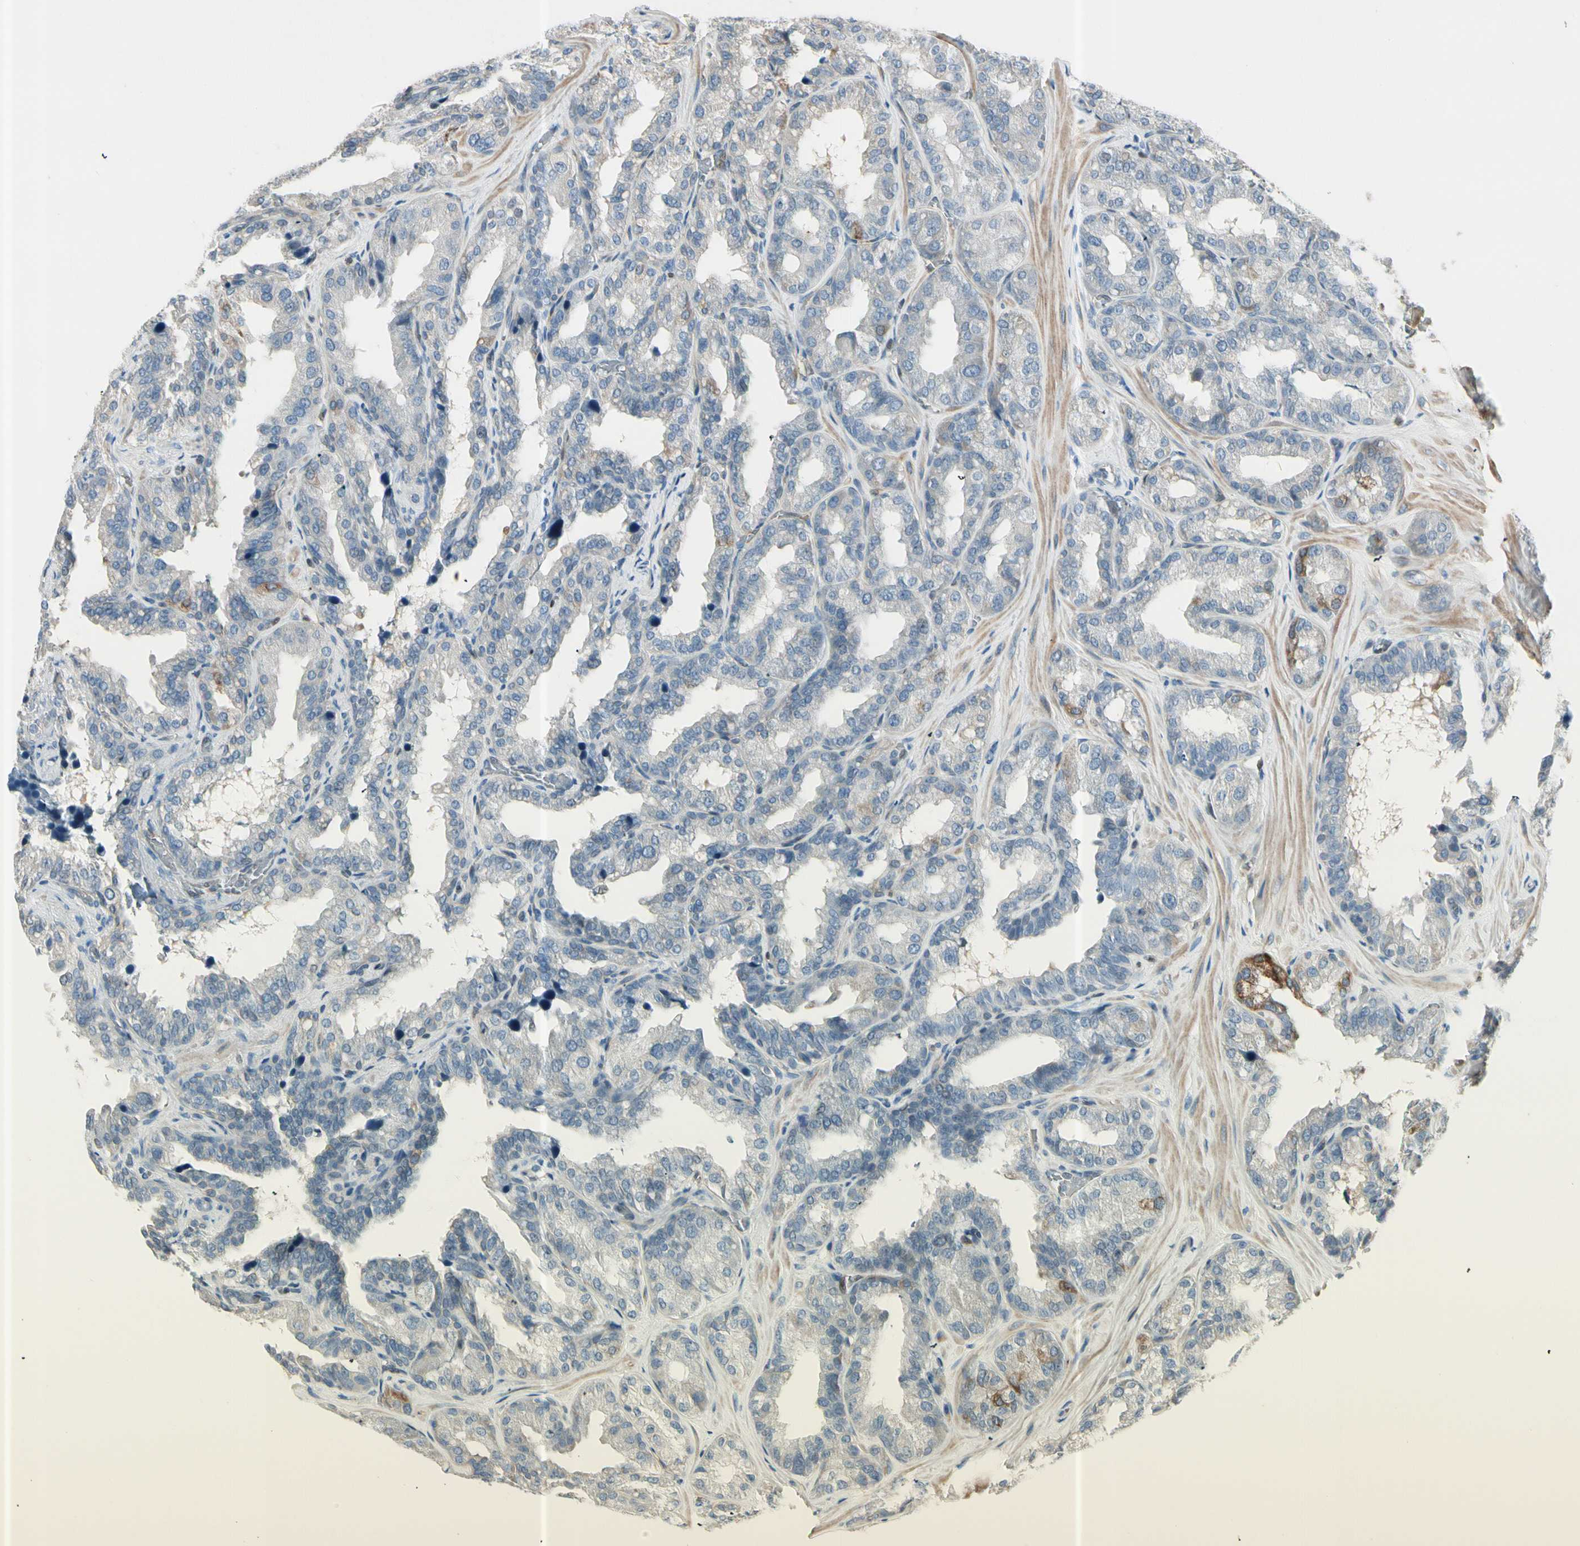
{"staining": {"intensity": "negative", "quantity": "none", "location": "none"}, "tissue": "seminal vesicle", "cell_type": "Glandular cells", "image_type": "normal", "snomed": [{"axis": "morphology", "description": "Normal tissue, NOS"}, {"axis": "topography", "description": "Prostate"}, {"axis": "topography", "description": "Seminal veicle"}], "caption": "An immunohistochemistry micrograph of normal seminal vesicle is shown. There is no staining in glandular cells of seminal vesicle. (Stains: DAB (3,3'-diaminobenzidine) immunohistochemistry (IHC) with hematoxylin counter stain, Microscopy: brightfield microscopy at high magnification).", "gene": "CYP2E1", "patient": {"sex": "male", "age": 51}}